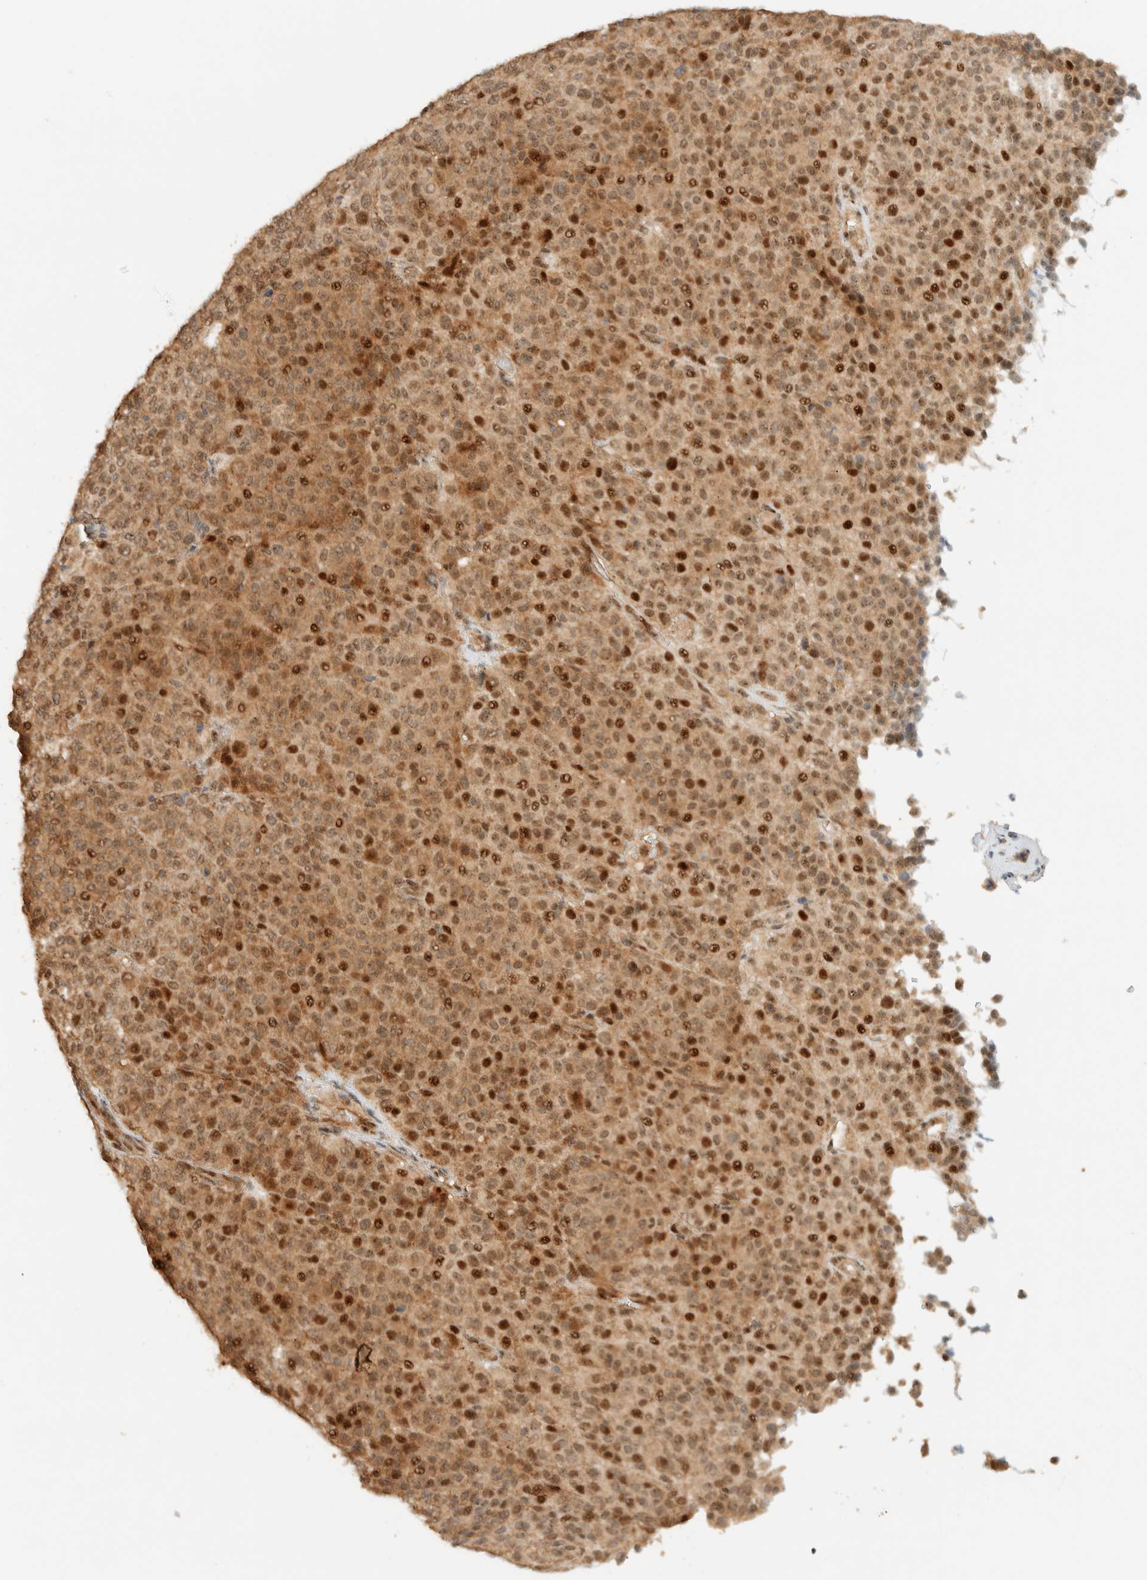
{"staining": {"intensity": "moderate", "quantity": ">75%", "location": "cytoplasmic/membranous,nuclear"}, "tissue": "melanoma", "cell_type": "Tumor cells", "image_type": "cancer", "snomed": [{"axis": "morphology", "description": "Malignant melanoma, Metastatic site"}, {"axis": "topography", "description": "Pancreas"}], "caption": "DAB immunohistochemical staining of melanoma reveals moderate cytoplasmic/membranous and nuclear protein positivity in approximately >75% of tumor cells. (Stains: DAB in brown, nuclei in blue, Microscopy: brightfield microscopy at high magnification).", "gene": "ZBTB34", "patient": {"sex": "female", "age": 30}}